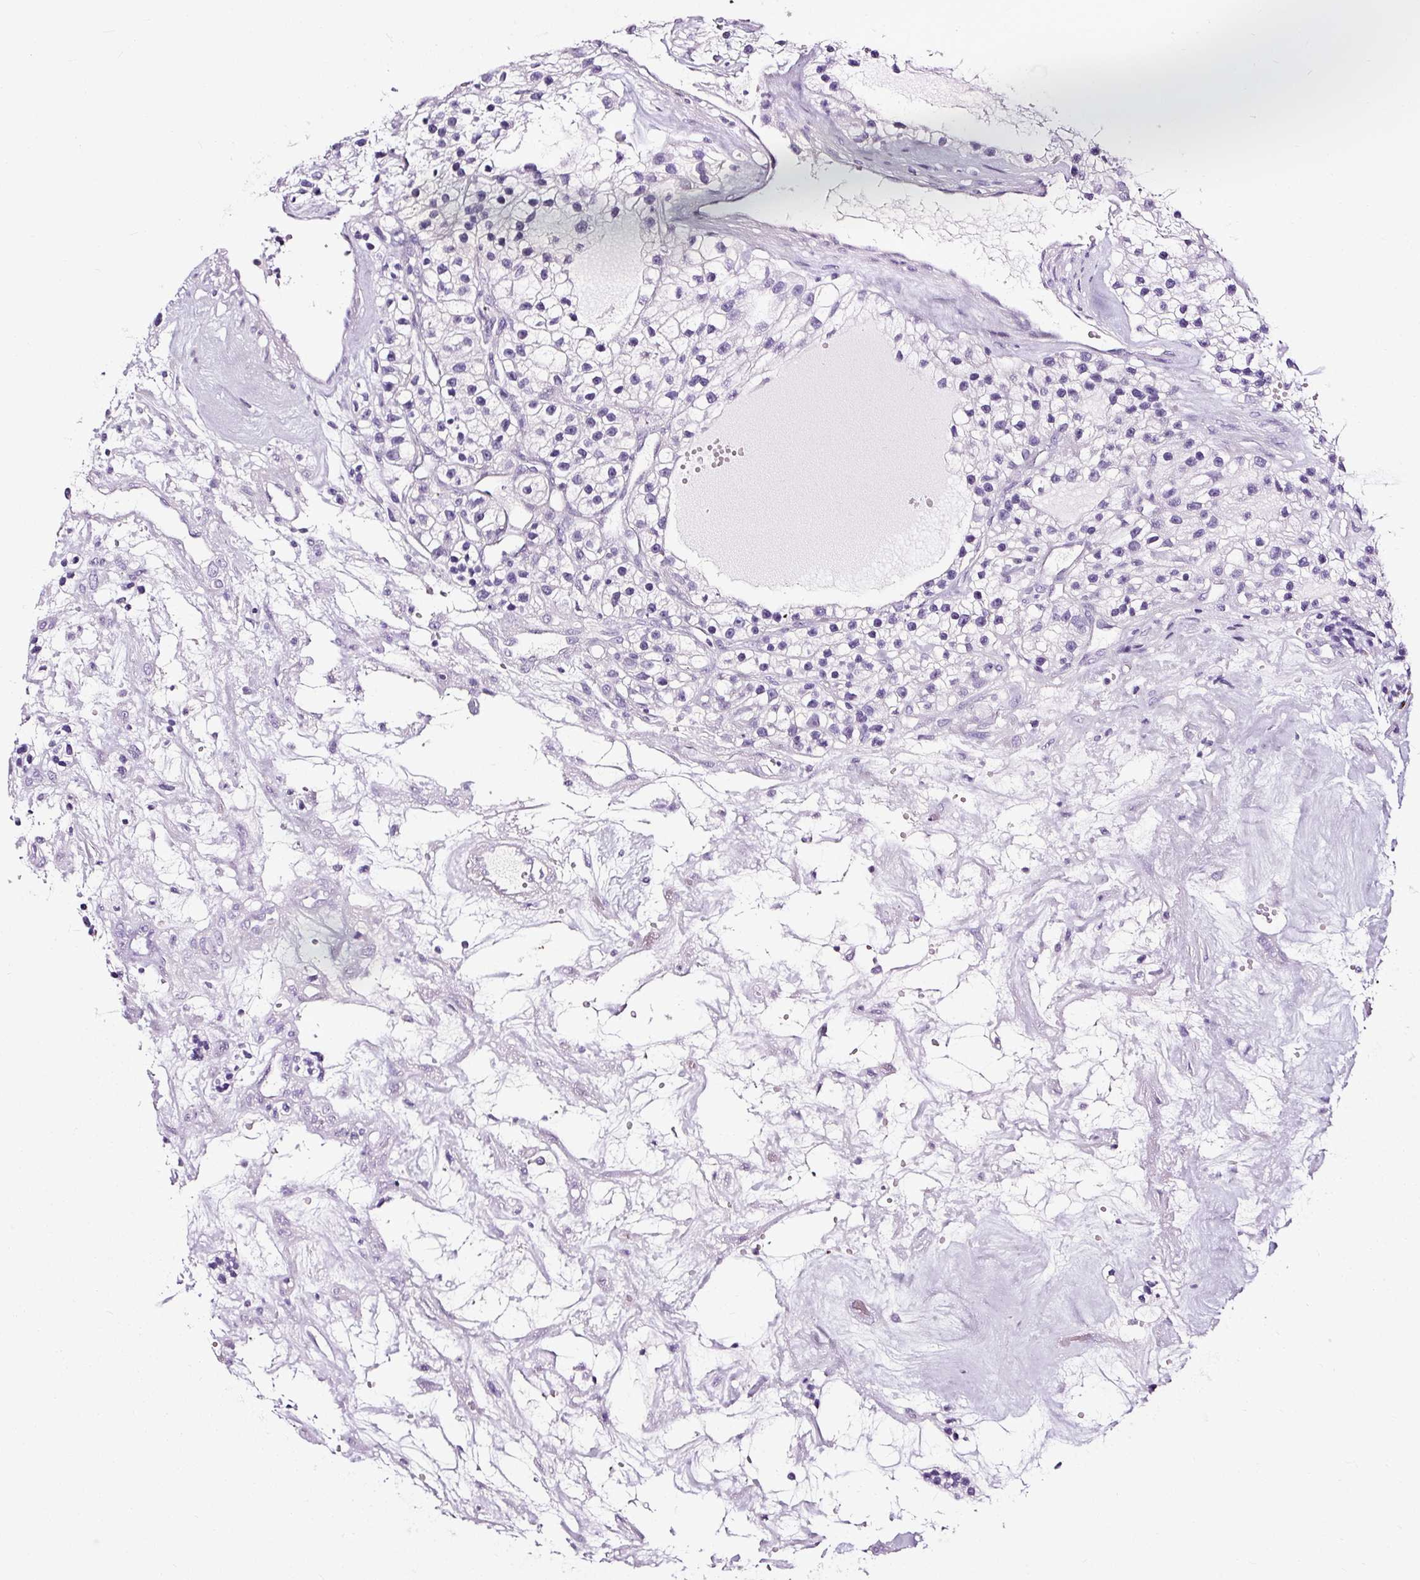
{"staining": {"intensity": "negative", "quantity": "none", "location": "none"}, "tissue": "renal cancer", "cell_type": "Tumor cells", "image_type": "cancer", "snomed": [{"axis": "morphology", "description": "Adenocarcinoma, NOS"}, {"axis": "topography", "description": "Kidney"}], "caption": "Immunohistochemistry histopathology image of neoplastic tissue: human adenocarcinoma (renal) stained with DAB exhibits no significant protein expression in tumor cells.", "gene": "NPHS2", "patient": {"sex": "female", "age": 57}}